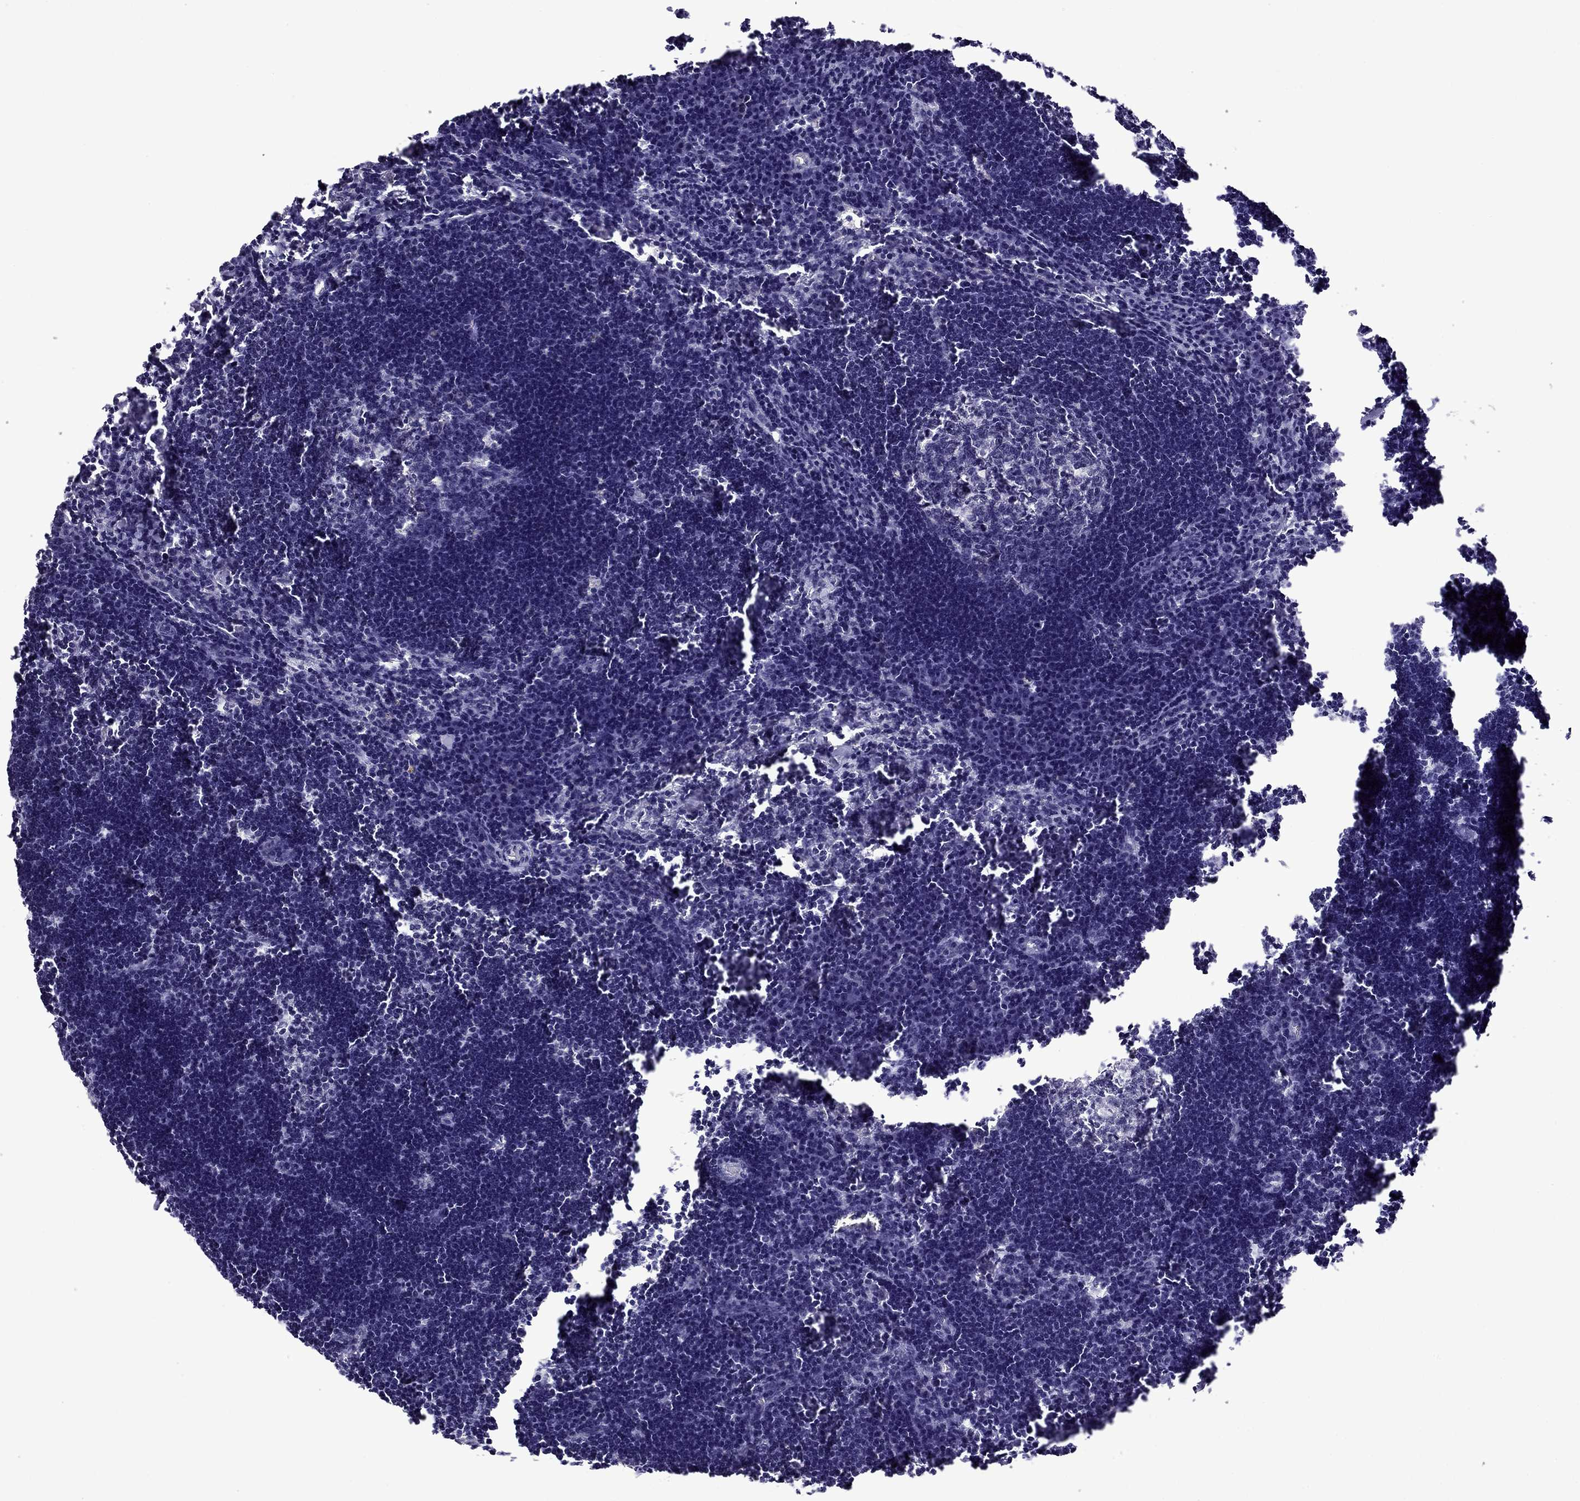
{"staining": {"intensity": "negative", "quantity": "none", "location": "none"}, "tissue": "lymph node", "cell_type": "Germinal center cells", "image_type": "normal", "snomed": [{"axis": "morphology", "description": "Normal tissue, NOS"}, {"axis": "topography", "description": "Lymph node"}], "caption": "The image displays no staining of germinal center cells in benign lymph node.", "gene": "TTN", "patient": {"sex": "male", "age": 55}}